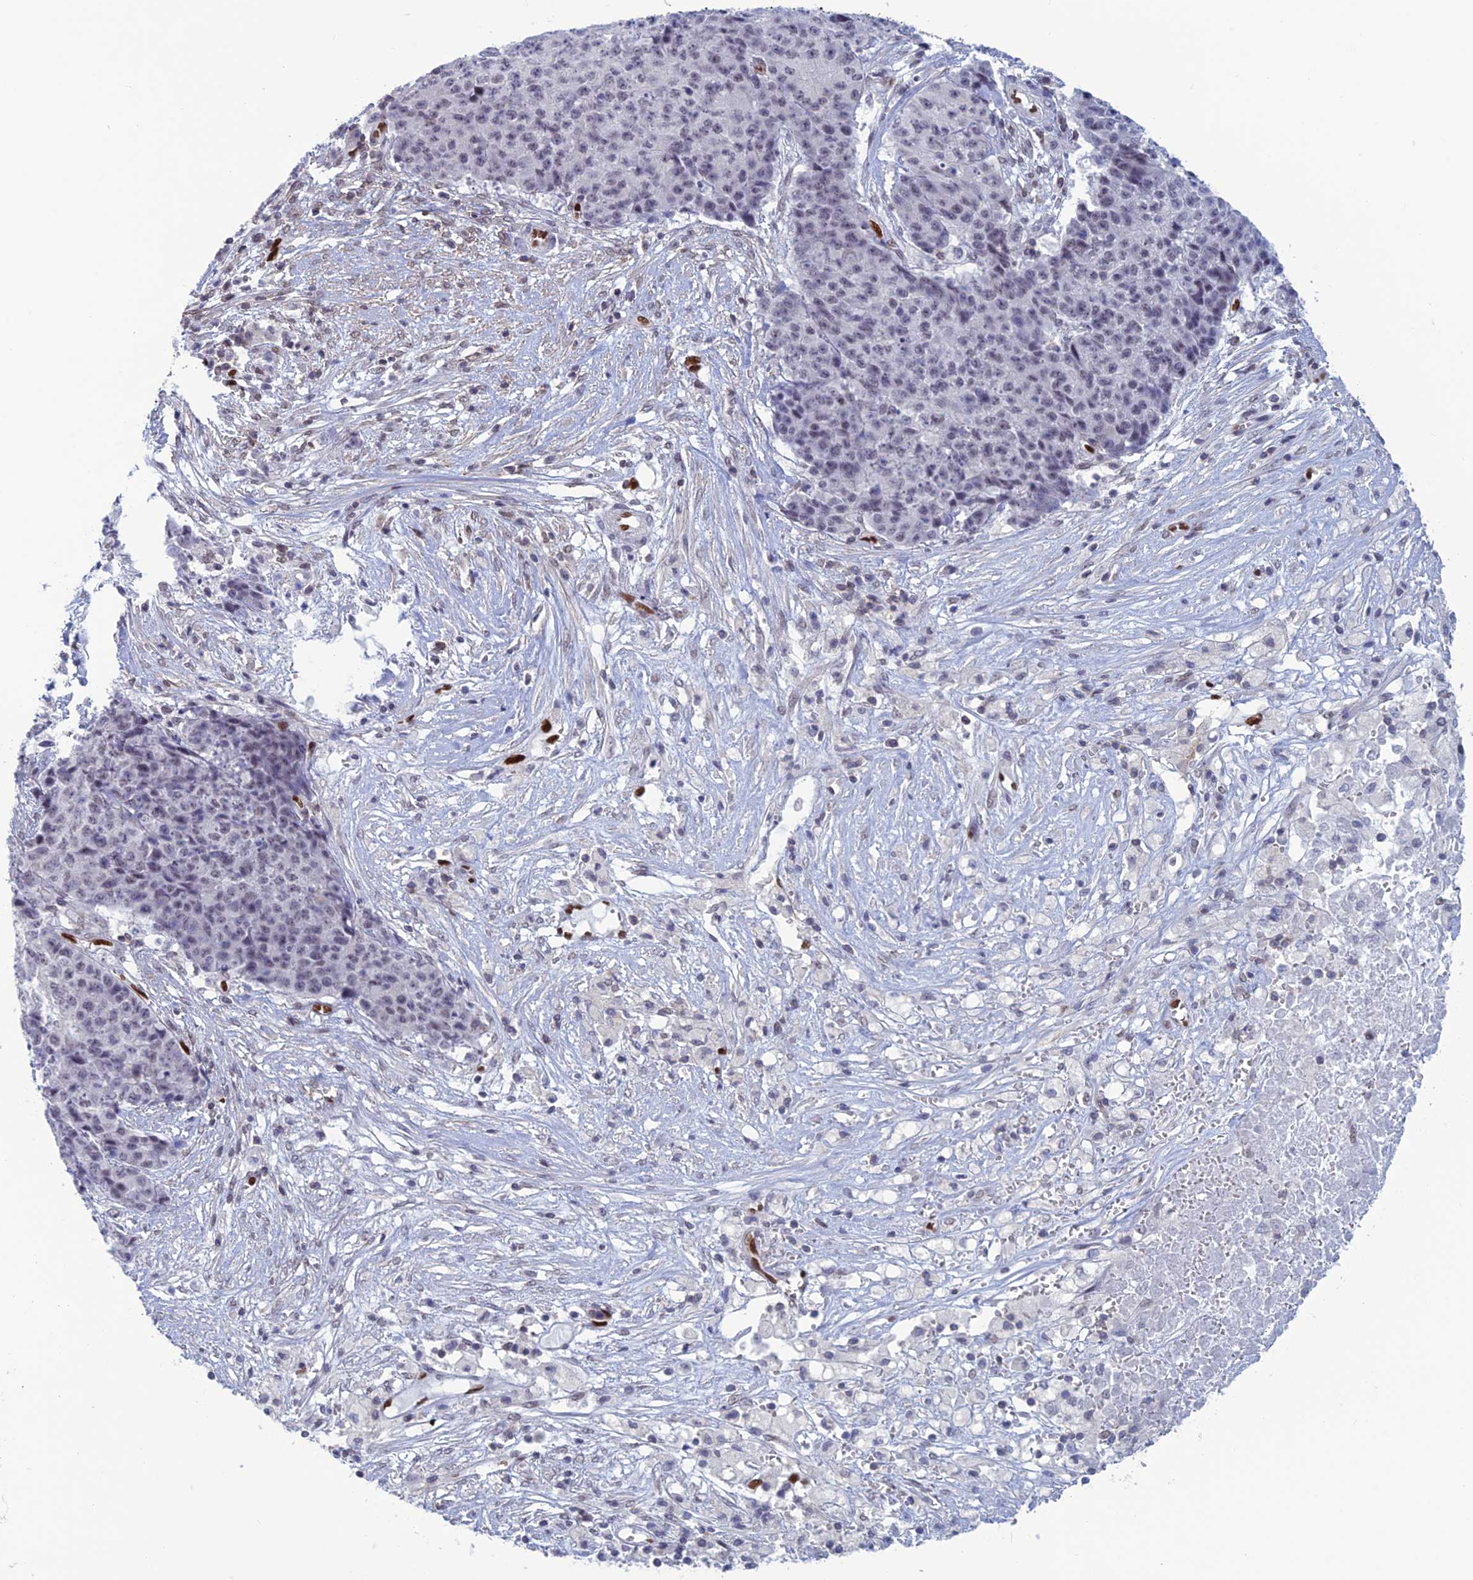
{"staining": {"intensity": "negative", "quantity": "none", "location": "none"}, "tissue": "ovarian cancer", "cell_type": "Tumor cells", "image_type": "cancer", "snomed": [{"axis": "morphology", "description": "Carcinoma, endometroid"}, {"axis": "topography", "description": "Ovary"}], "caption": "High magnification brightfield microscopy of endometroid carcinoma (ovarian) stained with DAB (3,3'-diaminobenzidine) (brown) and counterstained with hematoxylin (blue): tumor cells show no significant positivity.", "gene": "NOL4L", "patient": {"sex": "female", "age": 42}}